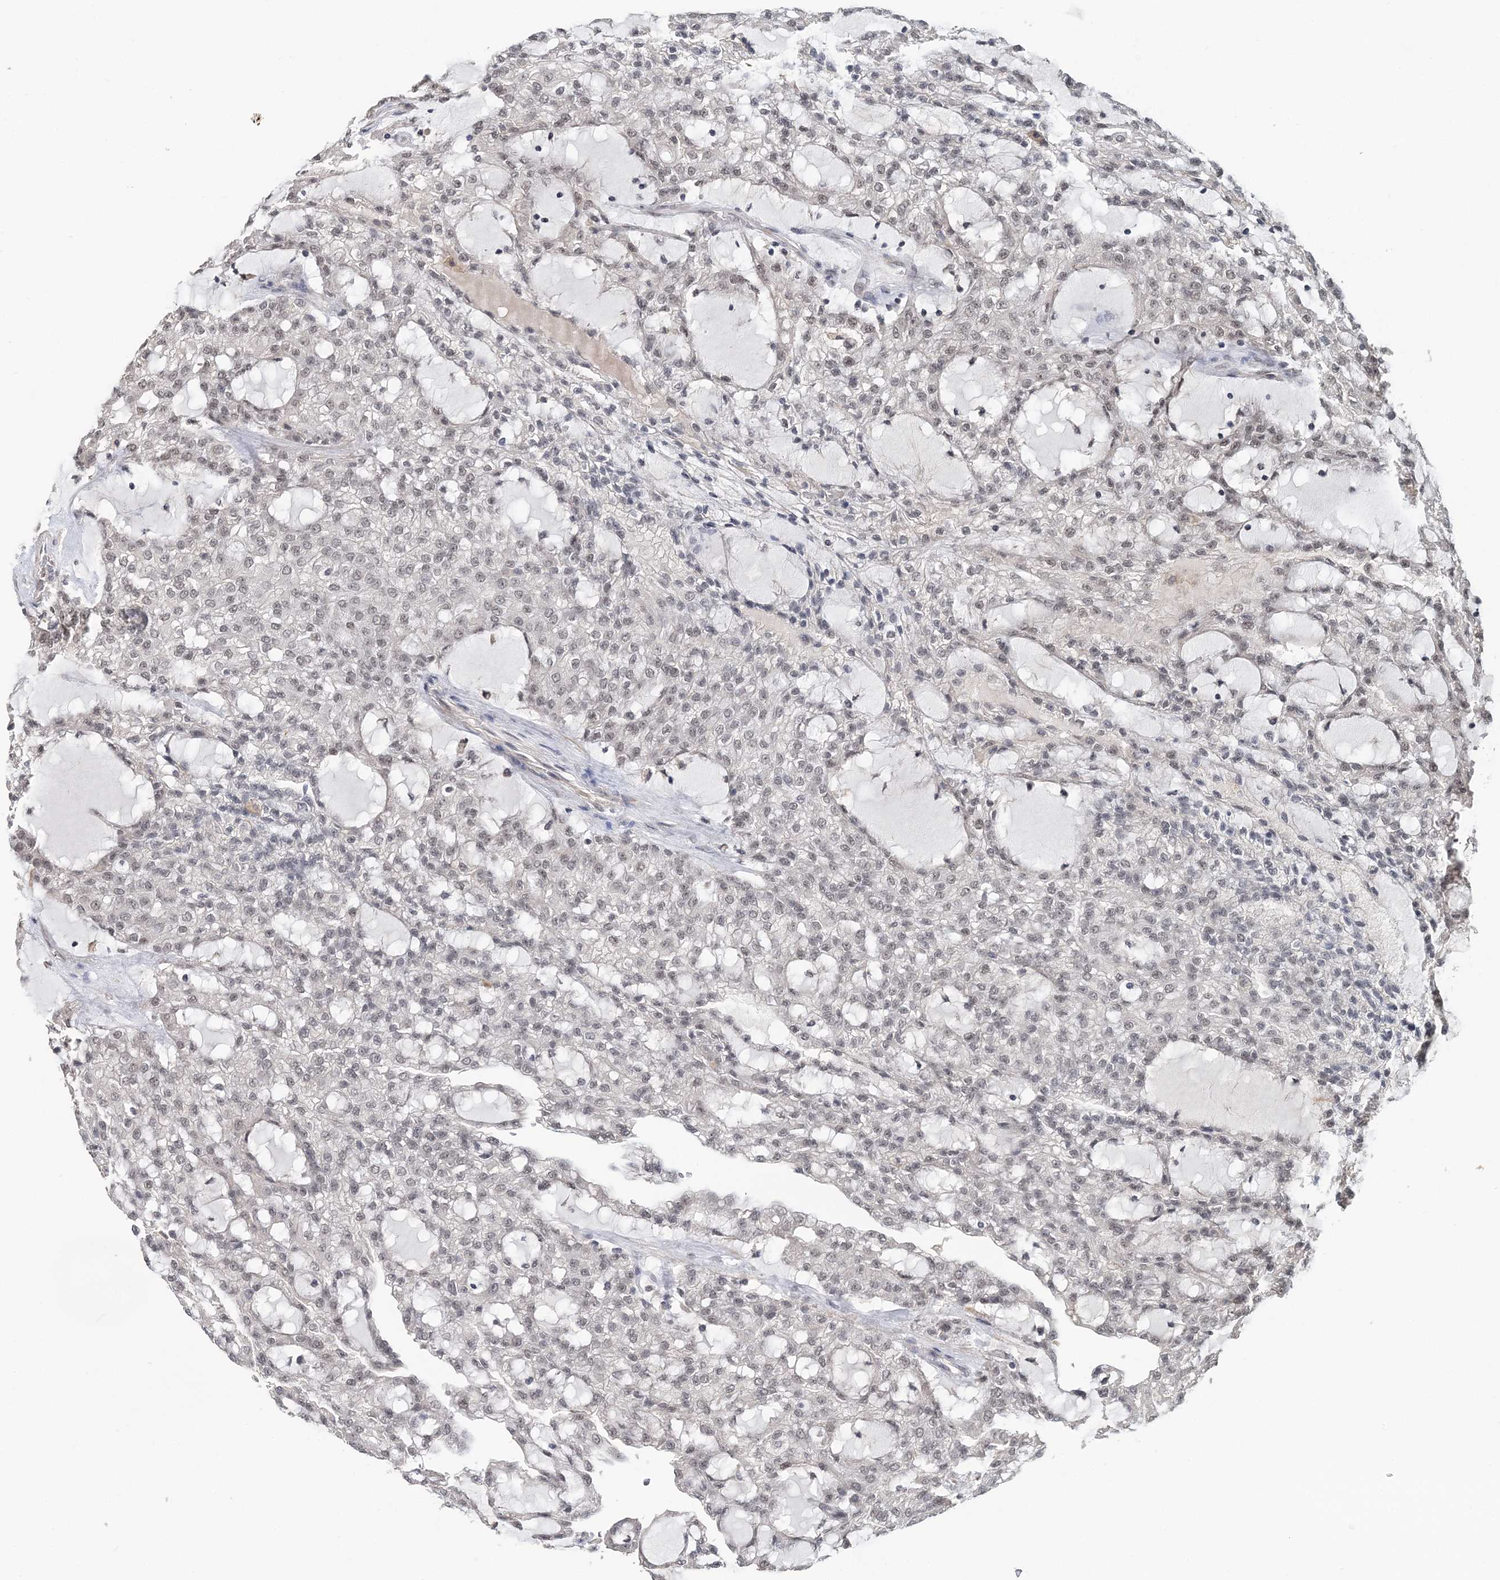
{"staining": {"intensity": "negative", "quantity": "none", "location": "none"}, "tissue": "renal cancer", "cell_type": "Tumor cells", "image_type": "cancer", "snomed": [{"axis": "morphology", "description": "Adenocarcinoma, NOS"}, {"axis": "topography", "description": "Kidney"}], "caption": "The immunohistochemistry (IHC) photomicrograph has no significant positivity in tumor cells of adenocarcinoma (renal) tissue.", "gene": "TSHZ2", "patient": {"sex": "male", "age": 63}}